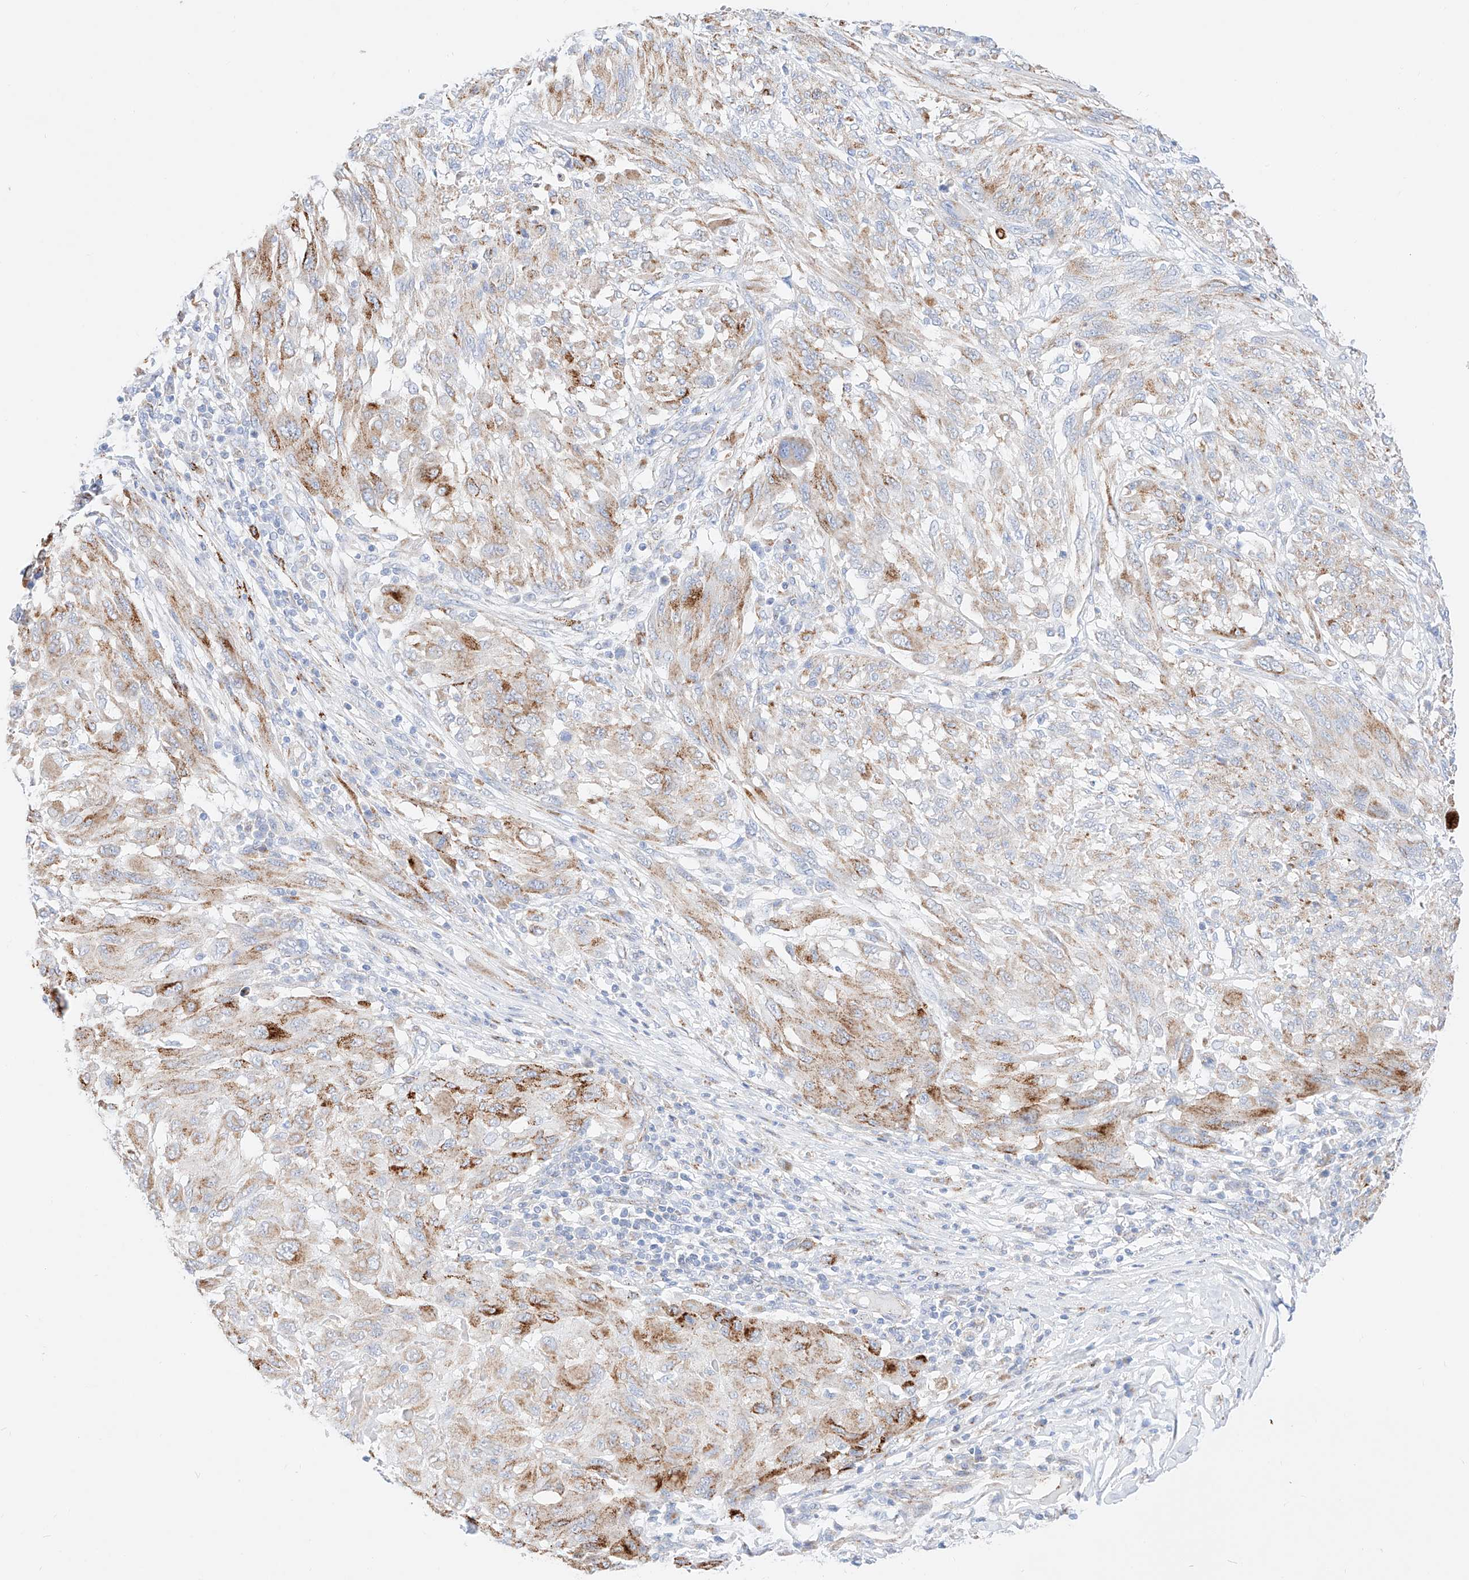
{"staining": {"intensity": "moderate", "quantity": "<25%", "location": "cytoplasmic/membranous"}, "tissue": "melanoma", "cell_type": "Tumor cells", "image_type": "cancer", "snomed": [{"axis": "morphology", "description": "Malignant melanoma, NOS"}, {"axis": "topography", "description": "Skin"}], "caption": "Approximately <25% of tumor cells in human melanoma display moderate cytoplasmic/membranous protein staining as visualized by brown immunohistochemical staining.", "gene": "C6orf62", "patient": {"sex": "female", "age": 91}}